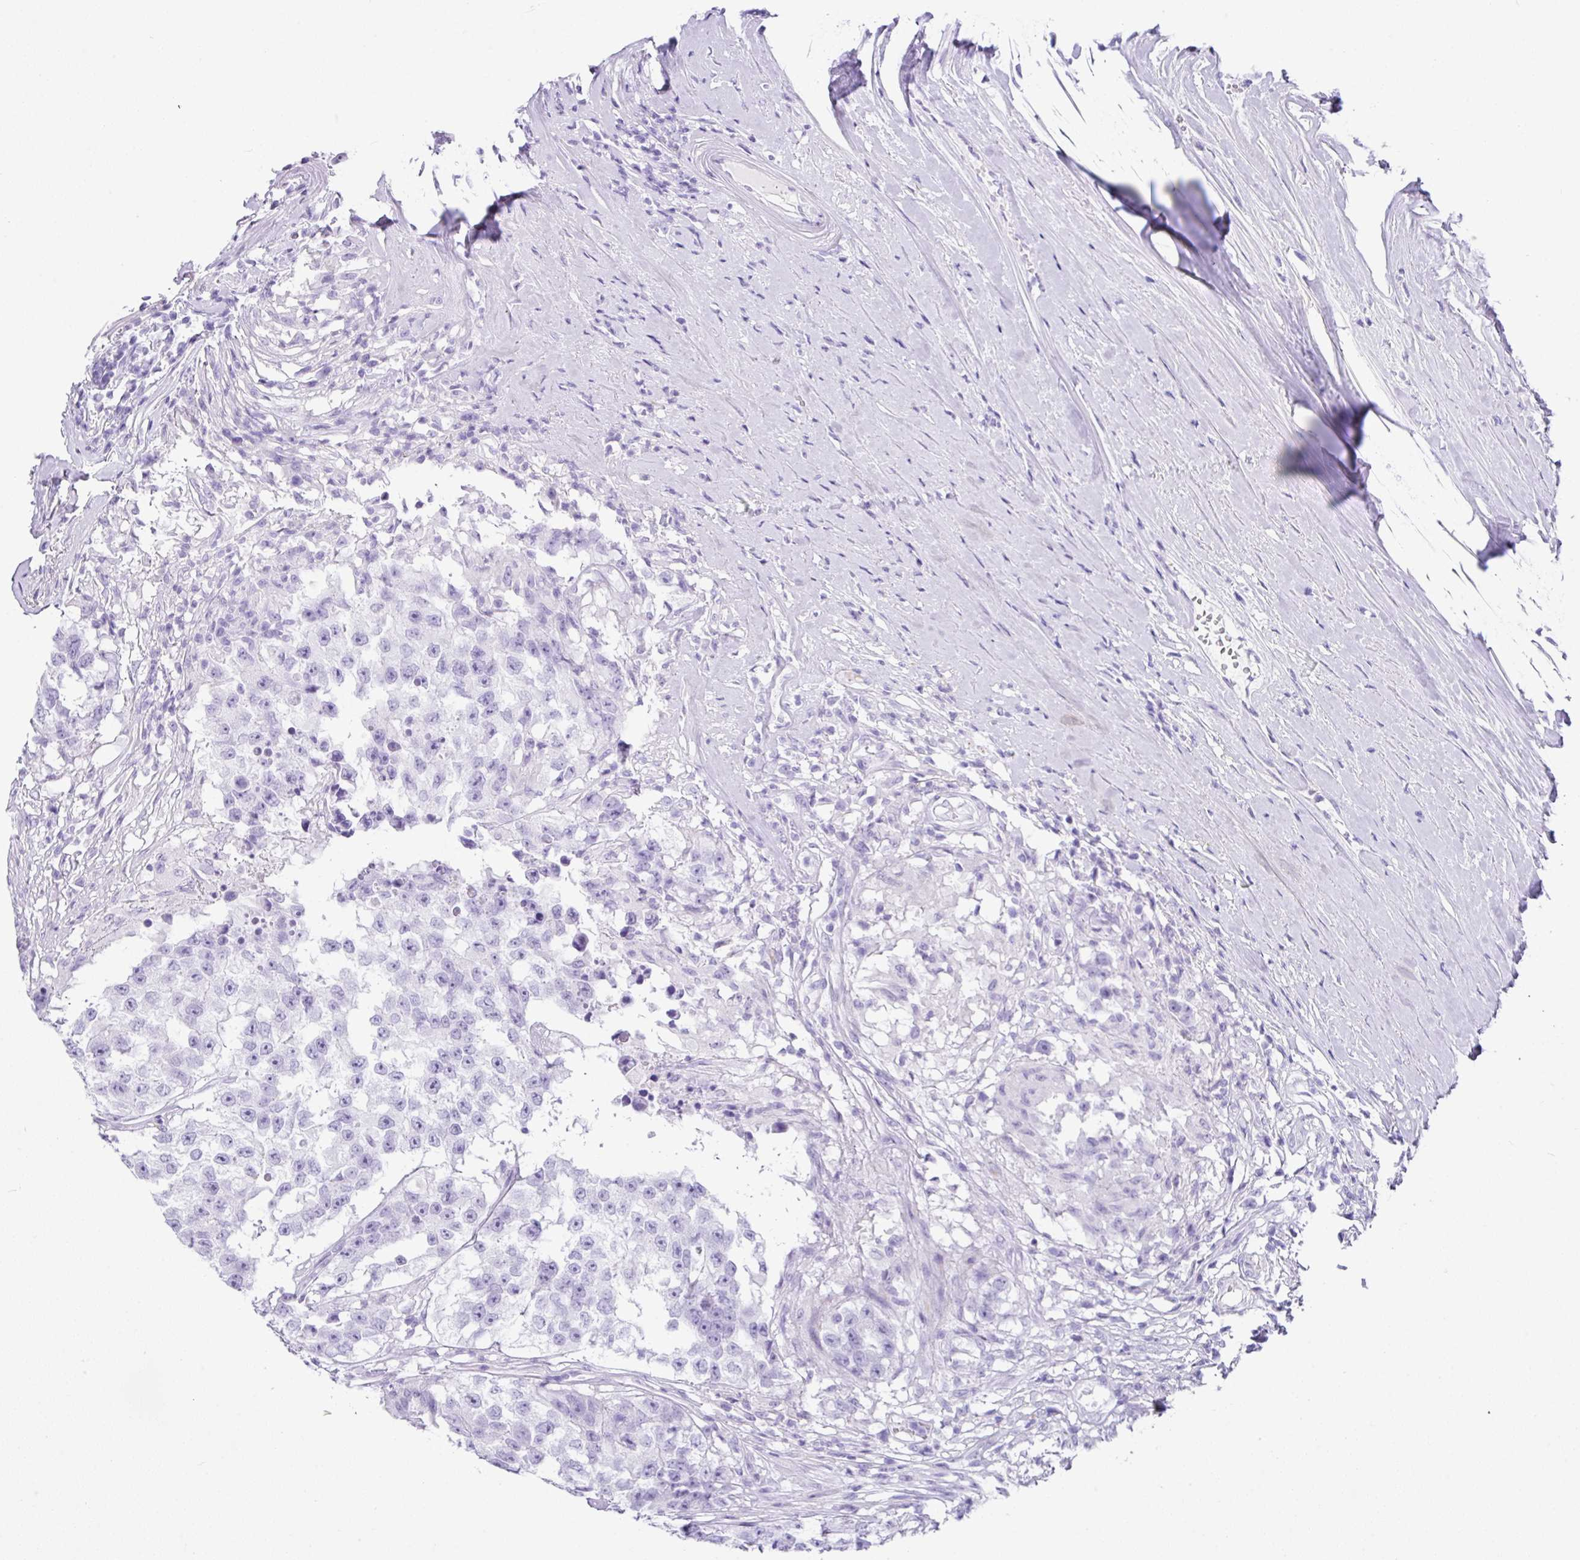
{"staining": {"intensity": "negative", "quantity": "none", "location": "none"}, "tissue": "testis cancer", "cell_type": "Tumor cells", "image_type": "cancer", "snomed": [{"axis": "morphology", "description": "Carcinoma, Embryonal, NOS"}, {"axis": "topography", "description": "Testis"}], "caption": "The histopathology image exhibits no significant expression in tumor cells of testis embryonal carcinoma.", "gene": "ZG16", "patient": {"sex": "male", "age": 83}}